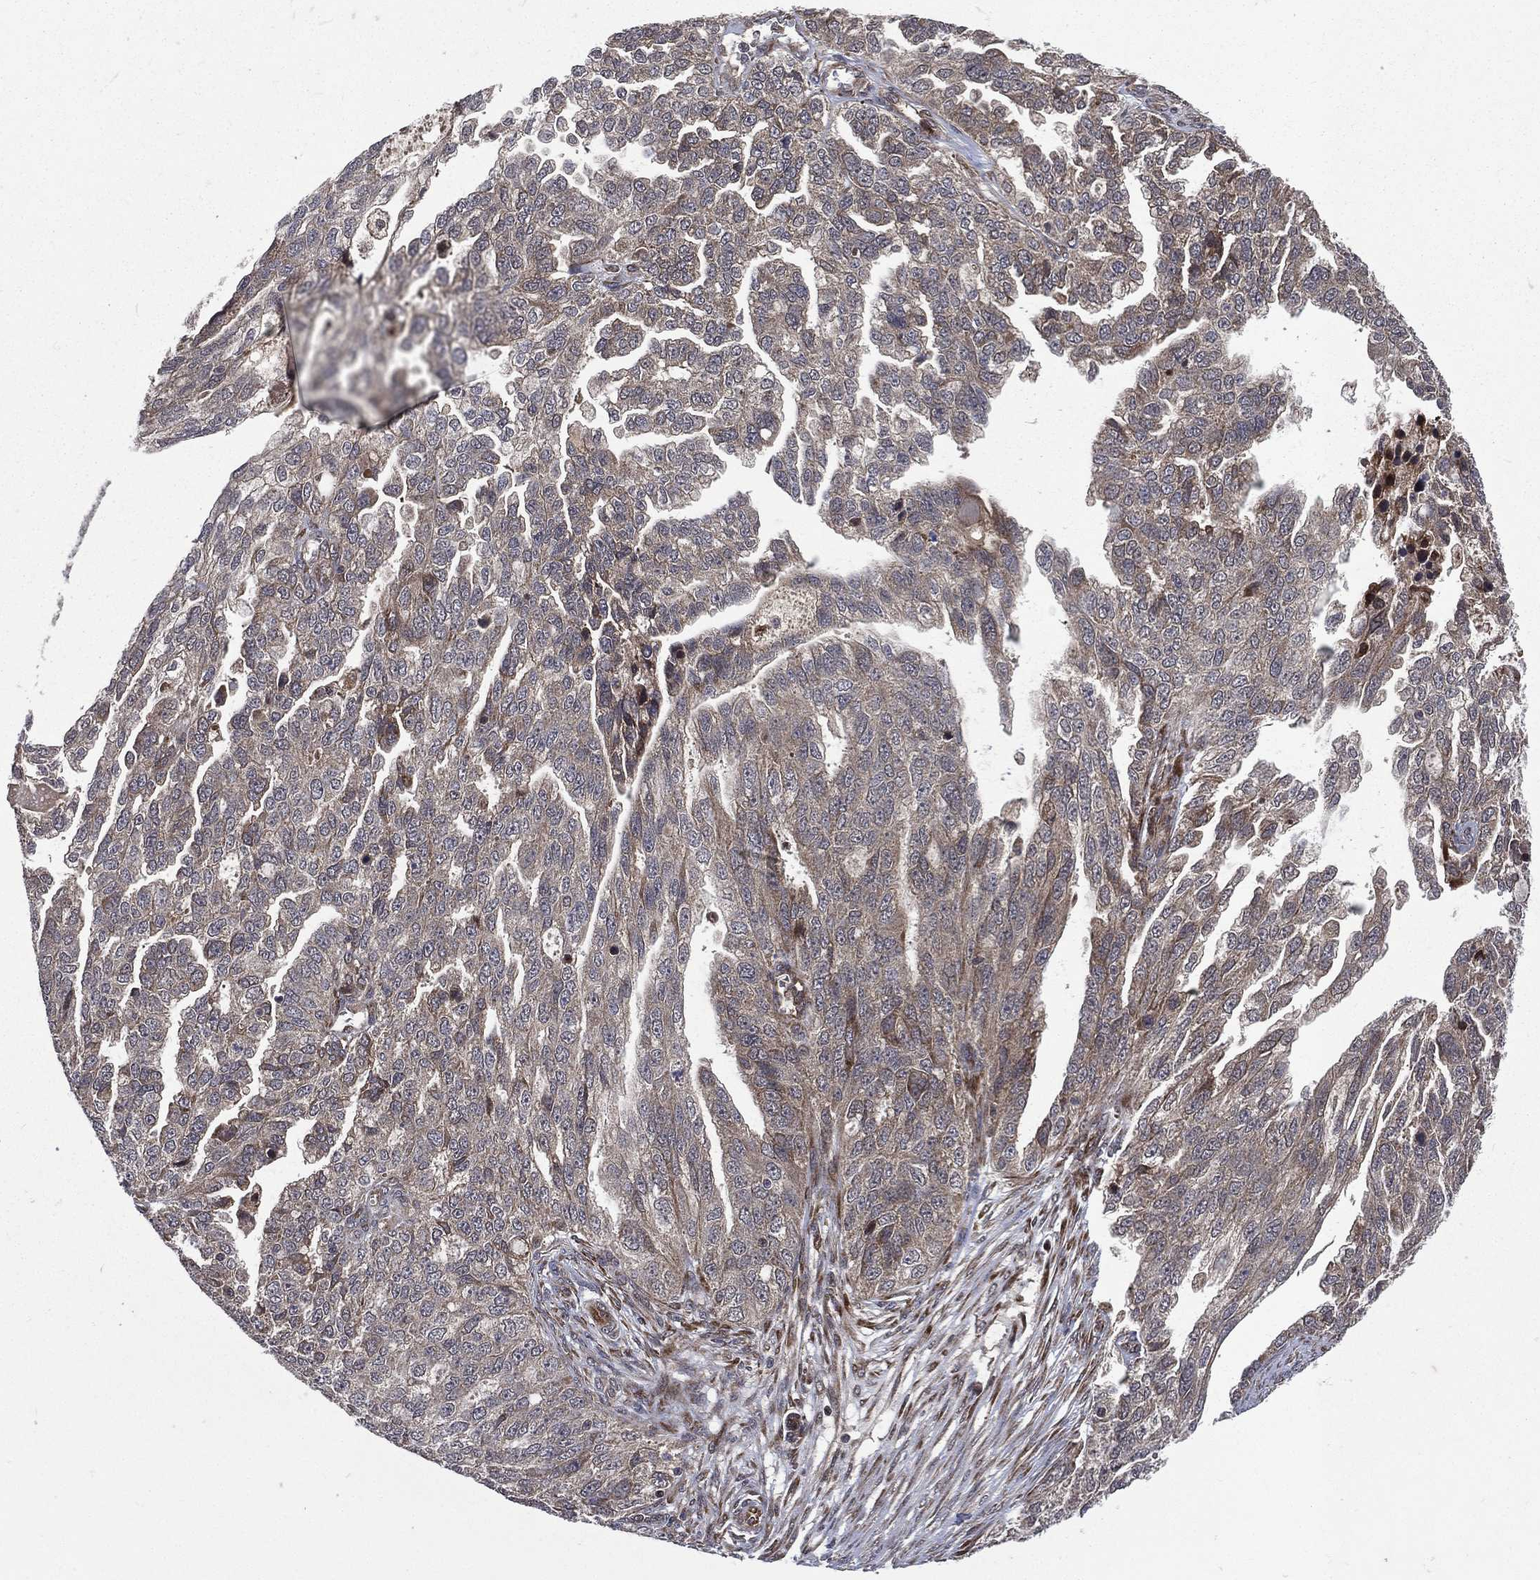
{"staining": {"intensity": "moderate", "quantity": "25%-75%", "location": "cytoplasmic/membranous"}, "tissue": "ovarian cancer", "cell_type": "Tumor cells", "image_type": "cancer", "snomed": [{"axis": "morphology", "description": "Cystadenocarcinoma, serous, NOS"}, {"axis": "topography", "description": "Ovary"}], "caption": "A high-resolution micrograph shows immunohistochemistry (IHC) staining of ovarian cancer, which exhibits moderate cytoplasmic/membranous expression in about 25%-75% of tumor cells. The staining was performed using DAB (3,3'-diaminobenzidine) to visualize the protein expression in brown, while the nuclei were stained in blue with hematoxylin (Magnification: 20x).", "gene": "RAB11FIP4", "patient": {"sex": "female", "age": 51}}